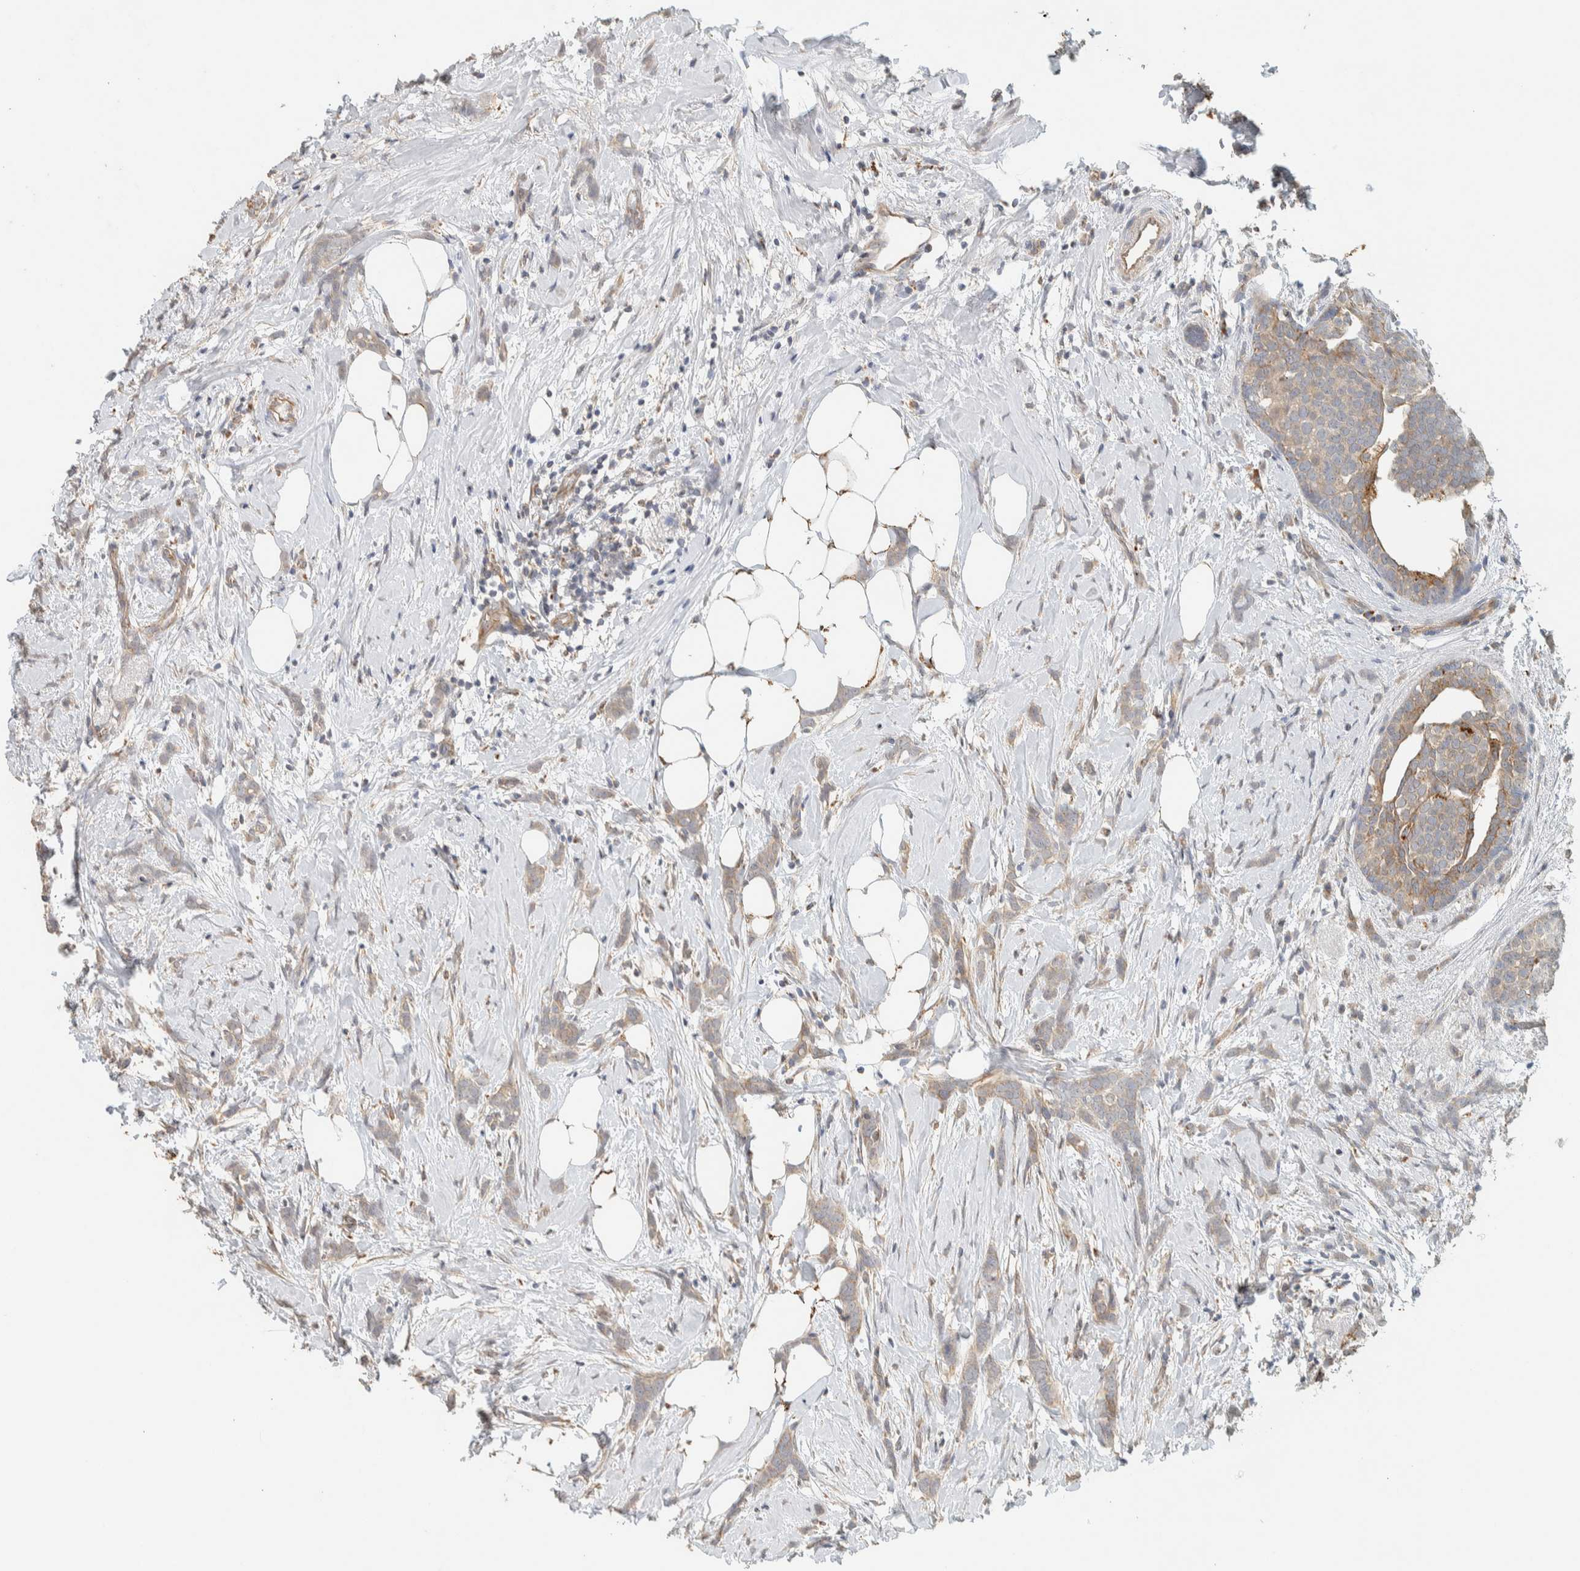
{"staining": {"intensity": "weak", "quantity": ">75%", "location": "cytoplasmic/membranous"}, "tissue": "breast cancer", "cell_type": "Tumor cells", "image_type": "cancer", "snomed": [{"axis": "morphology", "description": "Lobular carcinoma, in situ"}, {"axis": "morphology", "description": "Lobular carcinoma"}, {"axis": "topography", "description": "Breast"}], "caption": "The photomicrograph exhibits staining of breast cancer, revealing weak cytoplasmic/membranous protein positivity (brown color) within tumor cells. The staining is performed using DAB brown chromogen to label protein expression. The nuclei are counter-stained blue using hematoxylin.", "gene": "PDE7B", "patient": {"sex": "female", "age": 41}}